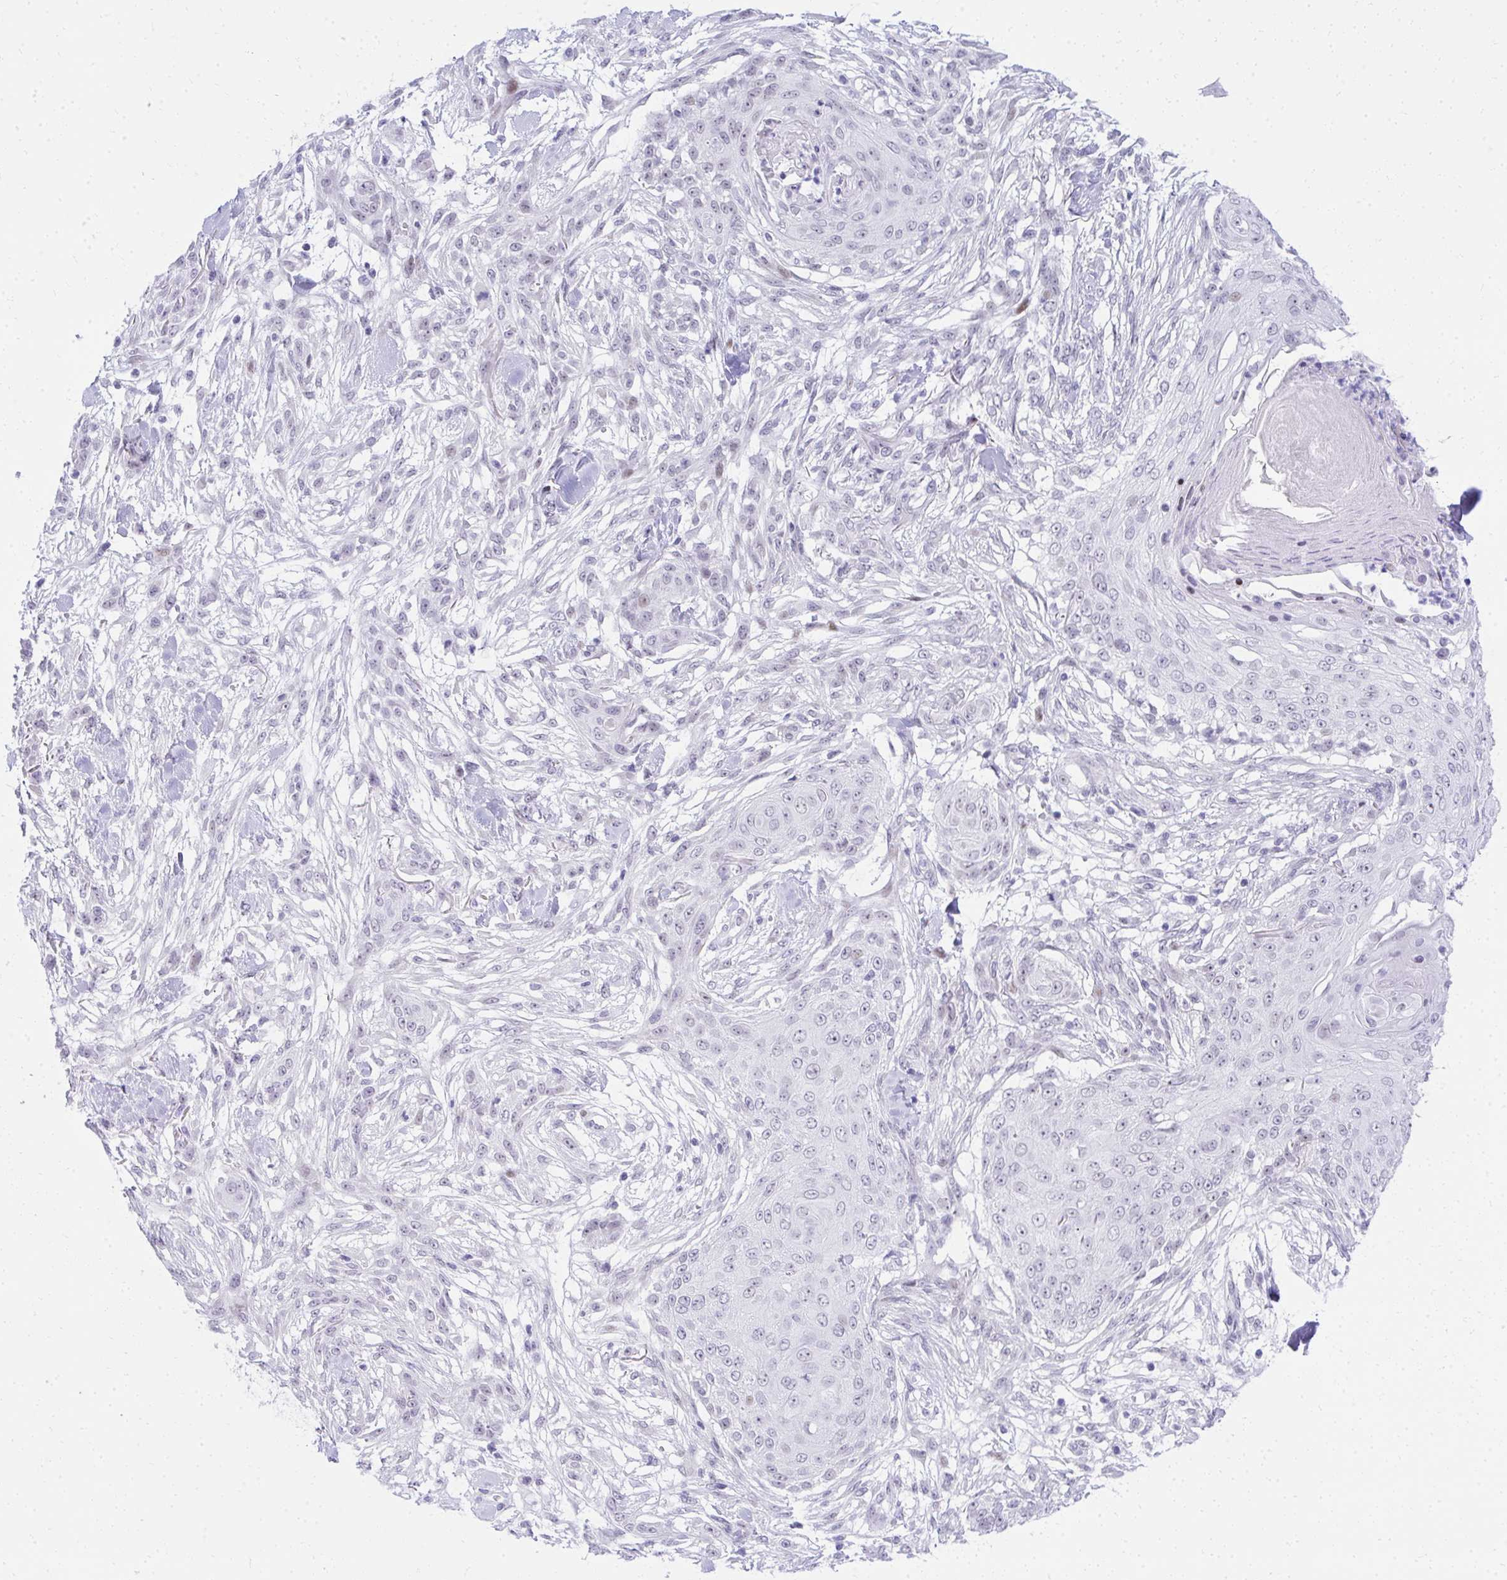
{"staining": {"intensity": "negative", "quantity": "none", "location": "none"}, "tissue": "skin cancer", "cell_type": "Tumor cells", "image_type": "cancer", "snomed": [{"axis": "morphology", "description": "Squamous cell carcinoma, NOS"}, {"axis": "topography", "description": "Skin"}], "caption": "The histopathology image shows no staining of tumor cells in squamous cell carcinoma (skin). (DAB (3,3'-diaminobenzidine) immunohistochemistry, high magnification).", "gene": "GLDN", "patient": {"sex": "female", "age": 59}}